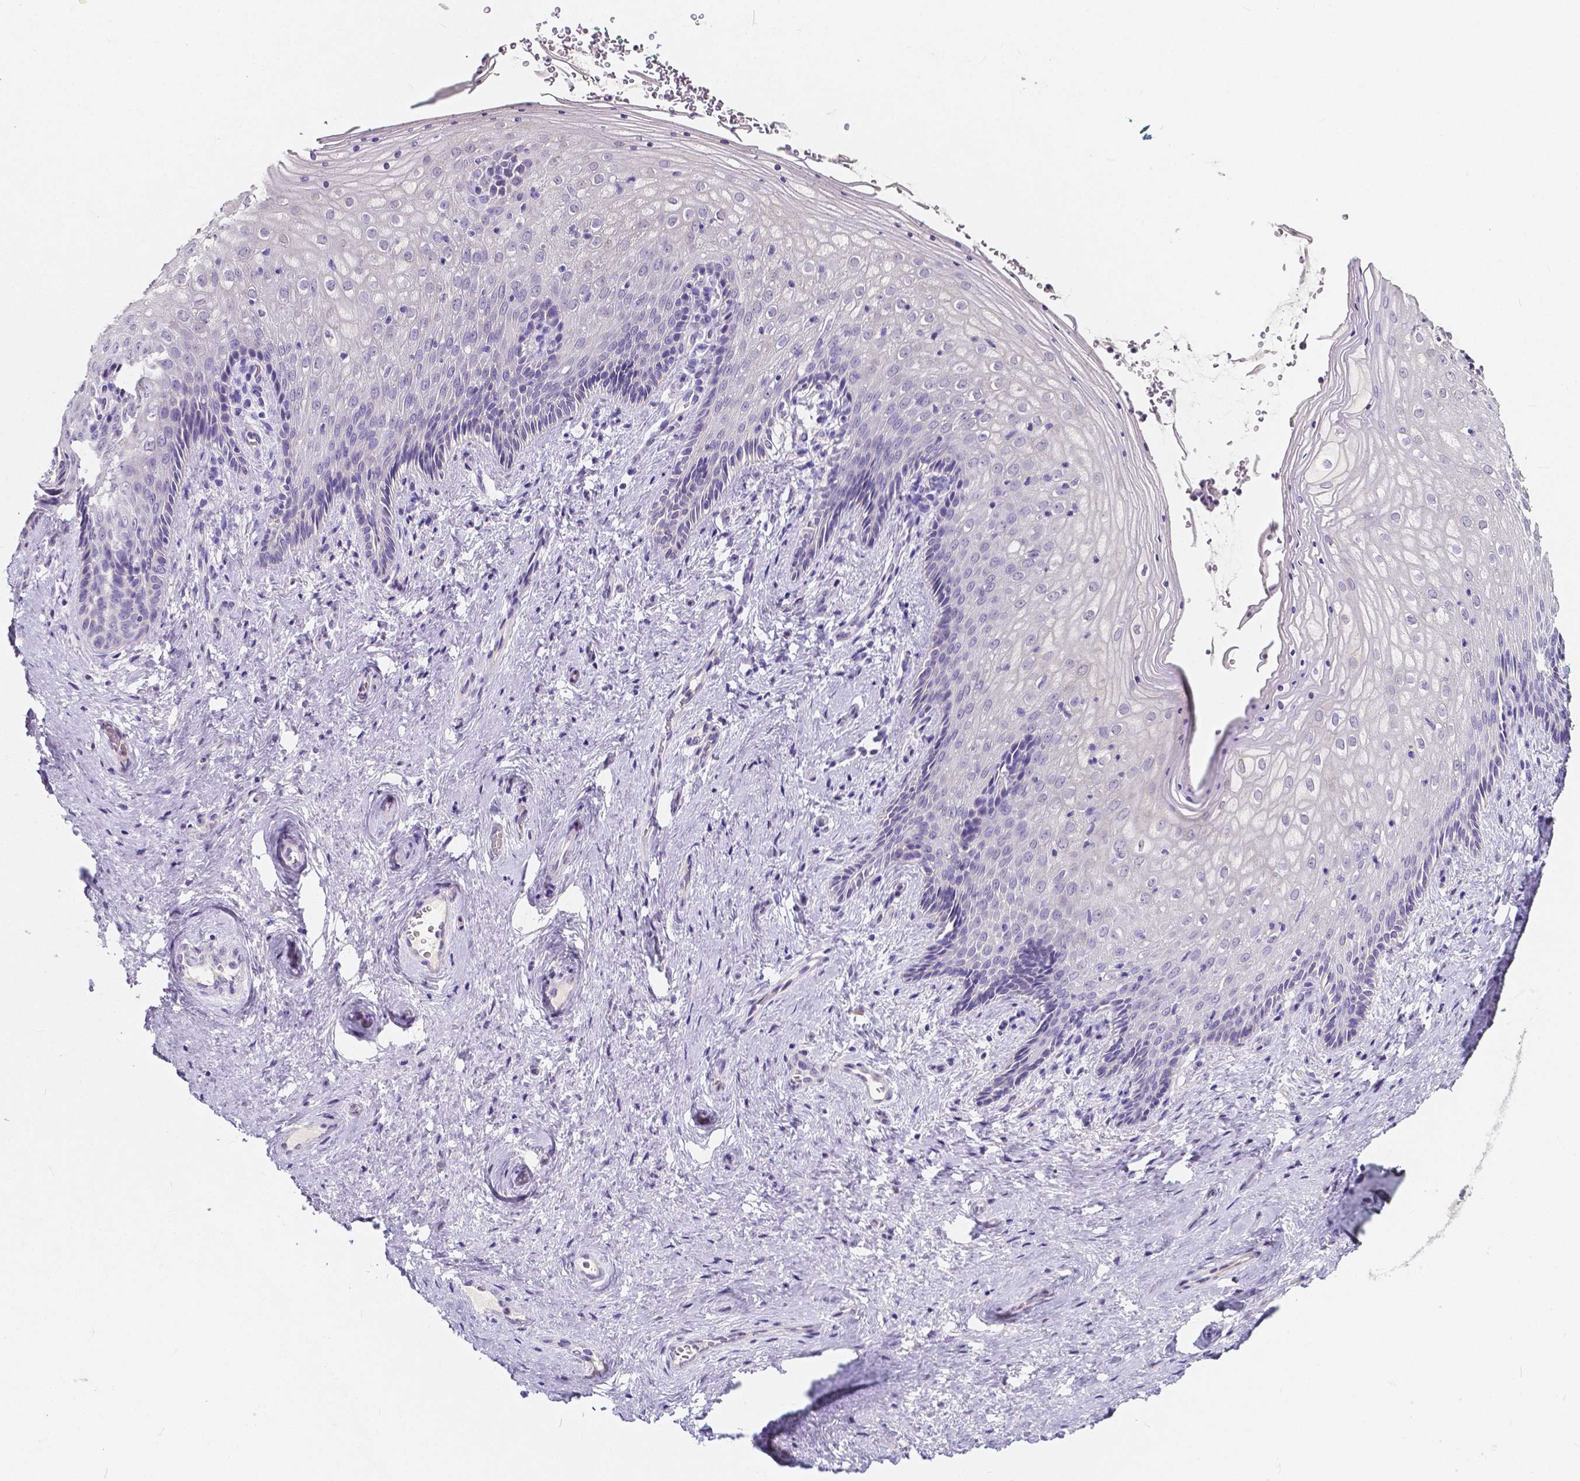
{"staining": {"intensity": "negative", "quantity": "none", "location": "none"}, "tissue": "vagina", "cell_type": "Squamous epithelial cells", "image_type": "normal", "snomed": [{"axis": "morphology", "description": "Normal tissue, NOS"}, {"axis": "topography", "description": "Vagina"}], "caption": "IHC histopathology image of unremarkable vagina stained for a protein (brown), which demonstrates no expression in squamous epithelial cells.", "gene": "ACP5", "patient": {"sex": "female", "age": 45}}